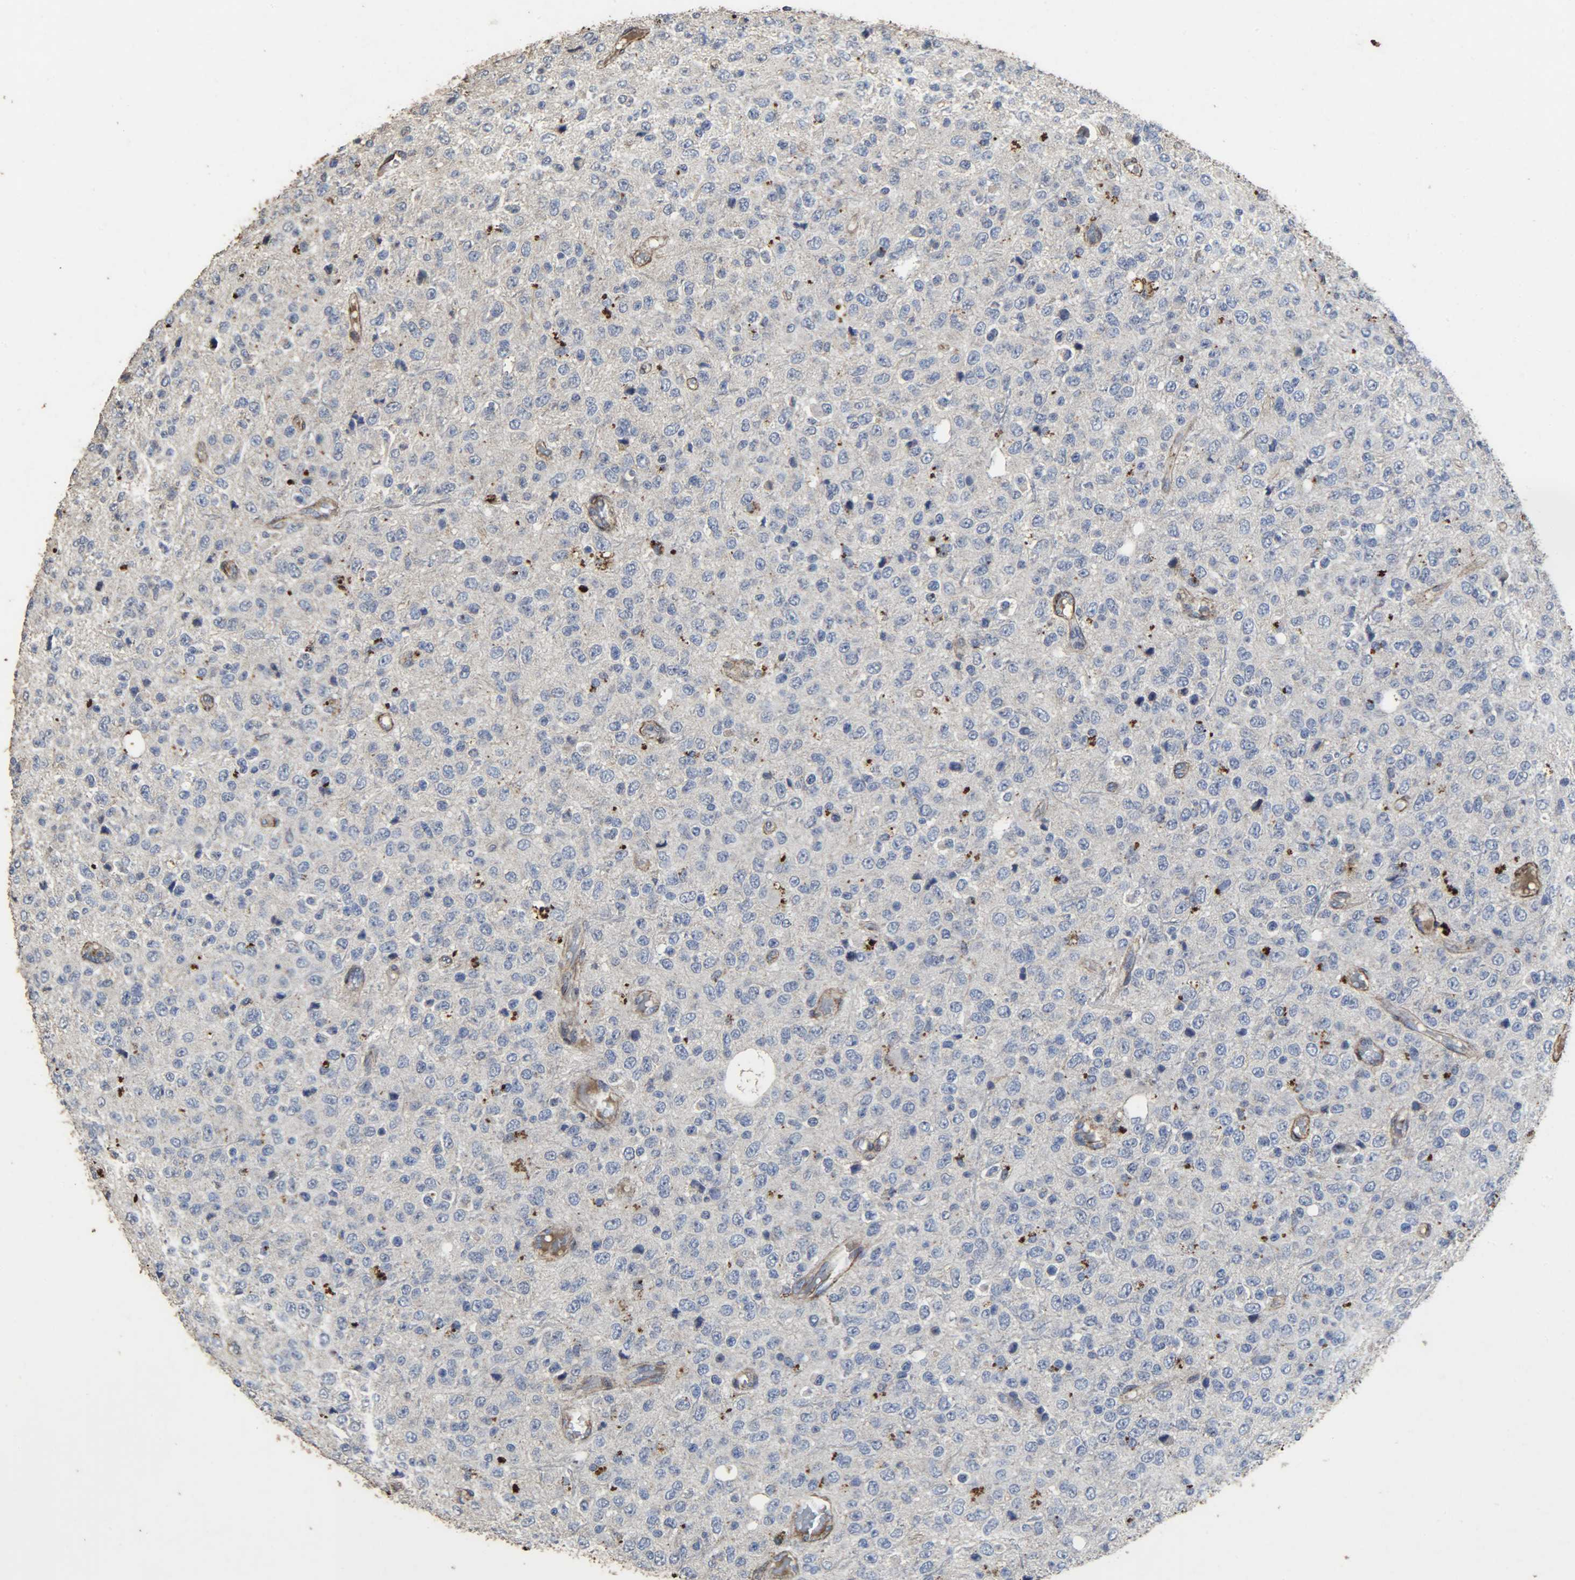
{"staining": {"intensity": "moderate", "quantity": "<25%", "location": "cytoplasmic/membranous"}, "tissue": "glioma", "cell_type": "Tumor cells", "image_type": "cancer", "snomed": [{"axis": "morphology", "description": "Glioma, malignant, High grade"}, {"axis": "topography", "description": "pancreas cauda"}], "caption": "A brown stain shows moderate cytoplasmic/membranous expression of a protein in glioma tumor cells.", "gene": "TPM4", "patient": {"sex": "male", "age": 60}}